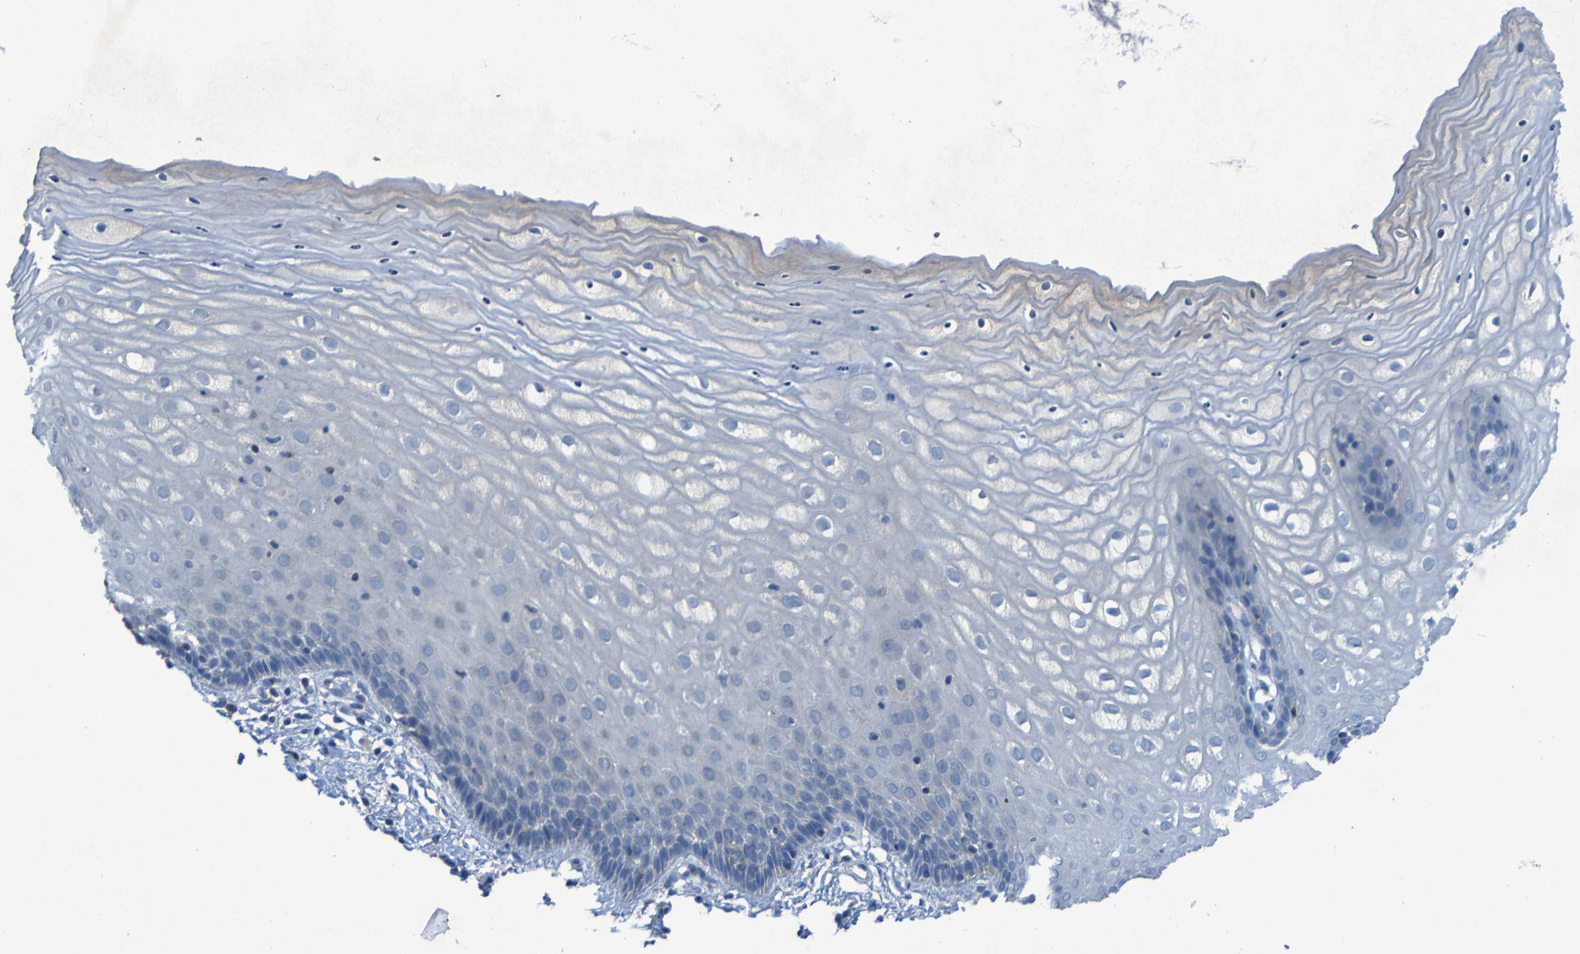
{"staining": {"intensity": "negative", "quantity": "none", "location": "none"}, "tissue": "cervix", "cell_type": "Glandular cells", "image_type": "normal", "snomed": [{"axis": "morphology", "description": "Normal tissue, NOS"}, {"axis": "topography", "description": "Cervix"}], "caption": "Protein analysis of unremarkable cervix exhibits no significant expression in glandular cells.", "gene": "SGK2", "patient": {"sex": "female", "age": 55}}